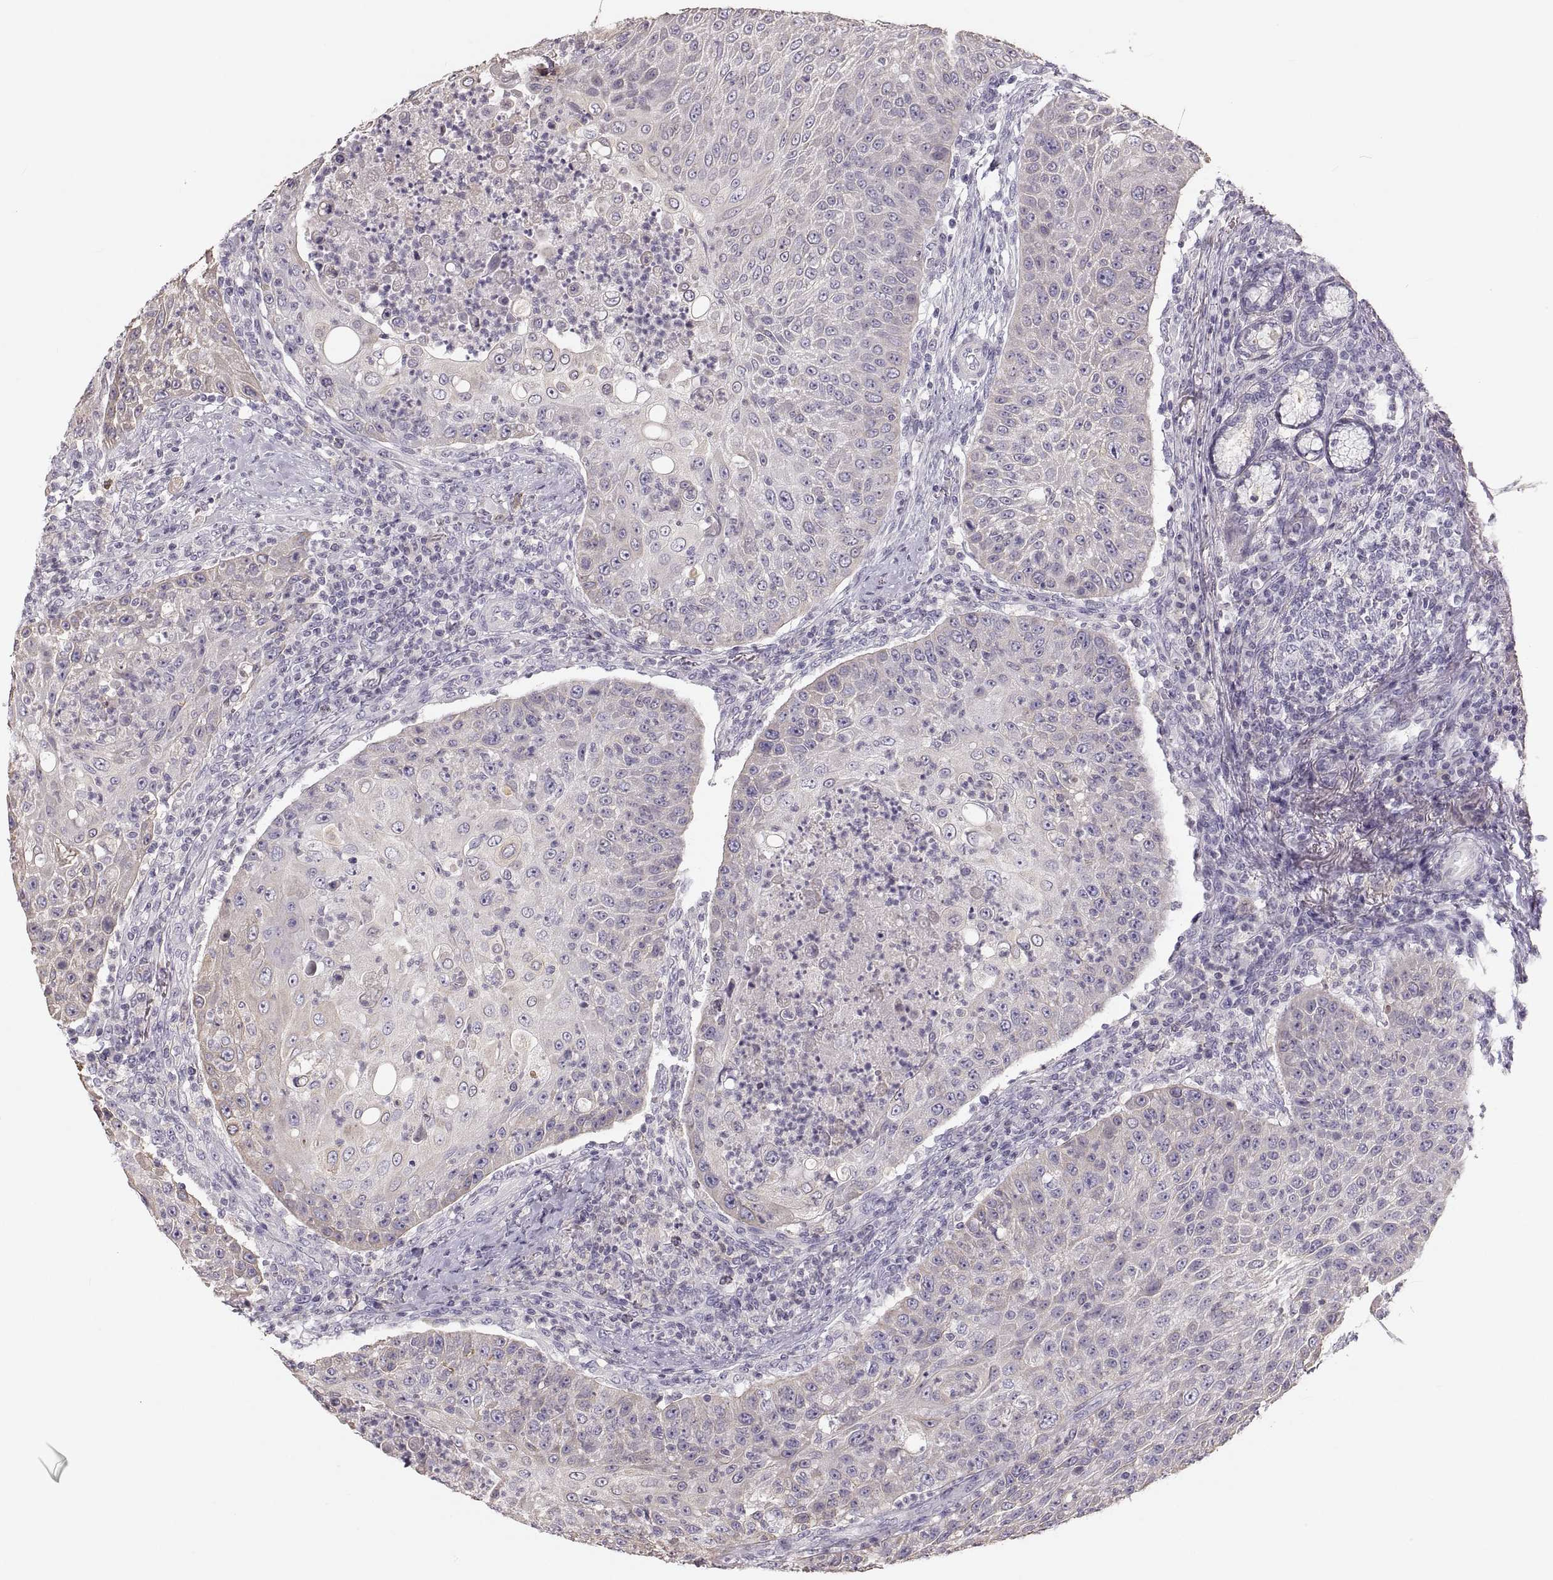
{"staining": {"intensity": "negative", "quantity": "none", "location": "none"}, "tissue": "head and neck cancer", "cell_type": "Tumor cells", "image_type": "cancer", "snomed": [{"axis": "morphology", "description": "Squamous cell carcinoma, NOS"}, {"axis": "topography", "description": "Head-Neck"}], "caption": "IHC histopathology image of neoplastic tissue: human squamous cell carcinoma (head and neck) stained with DAB (3,3'-diaminobenzidine) displays no significant protein expression in tumor cells.", "gene": "RUNDC3A", "patient": {"sex": "male", "age": 69}}